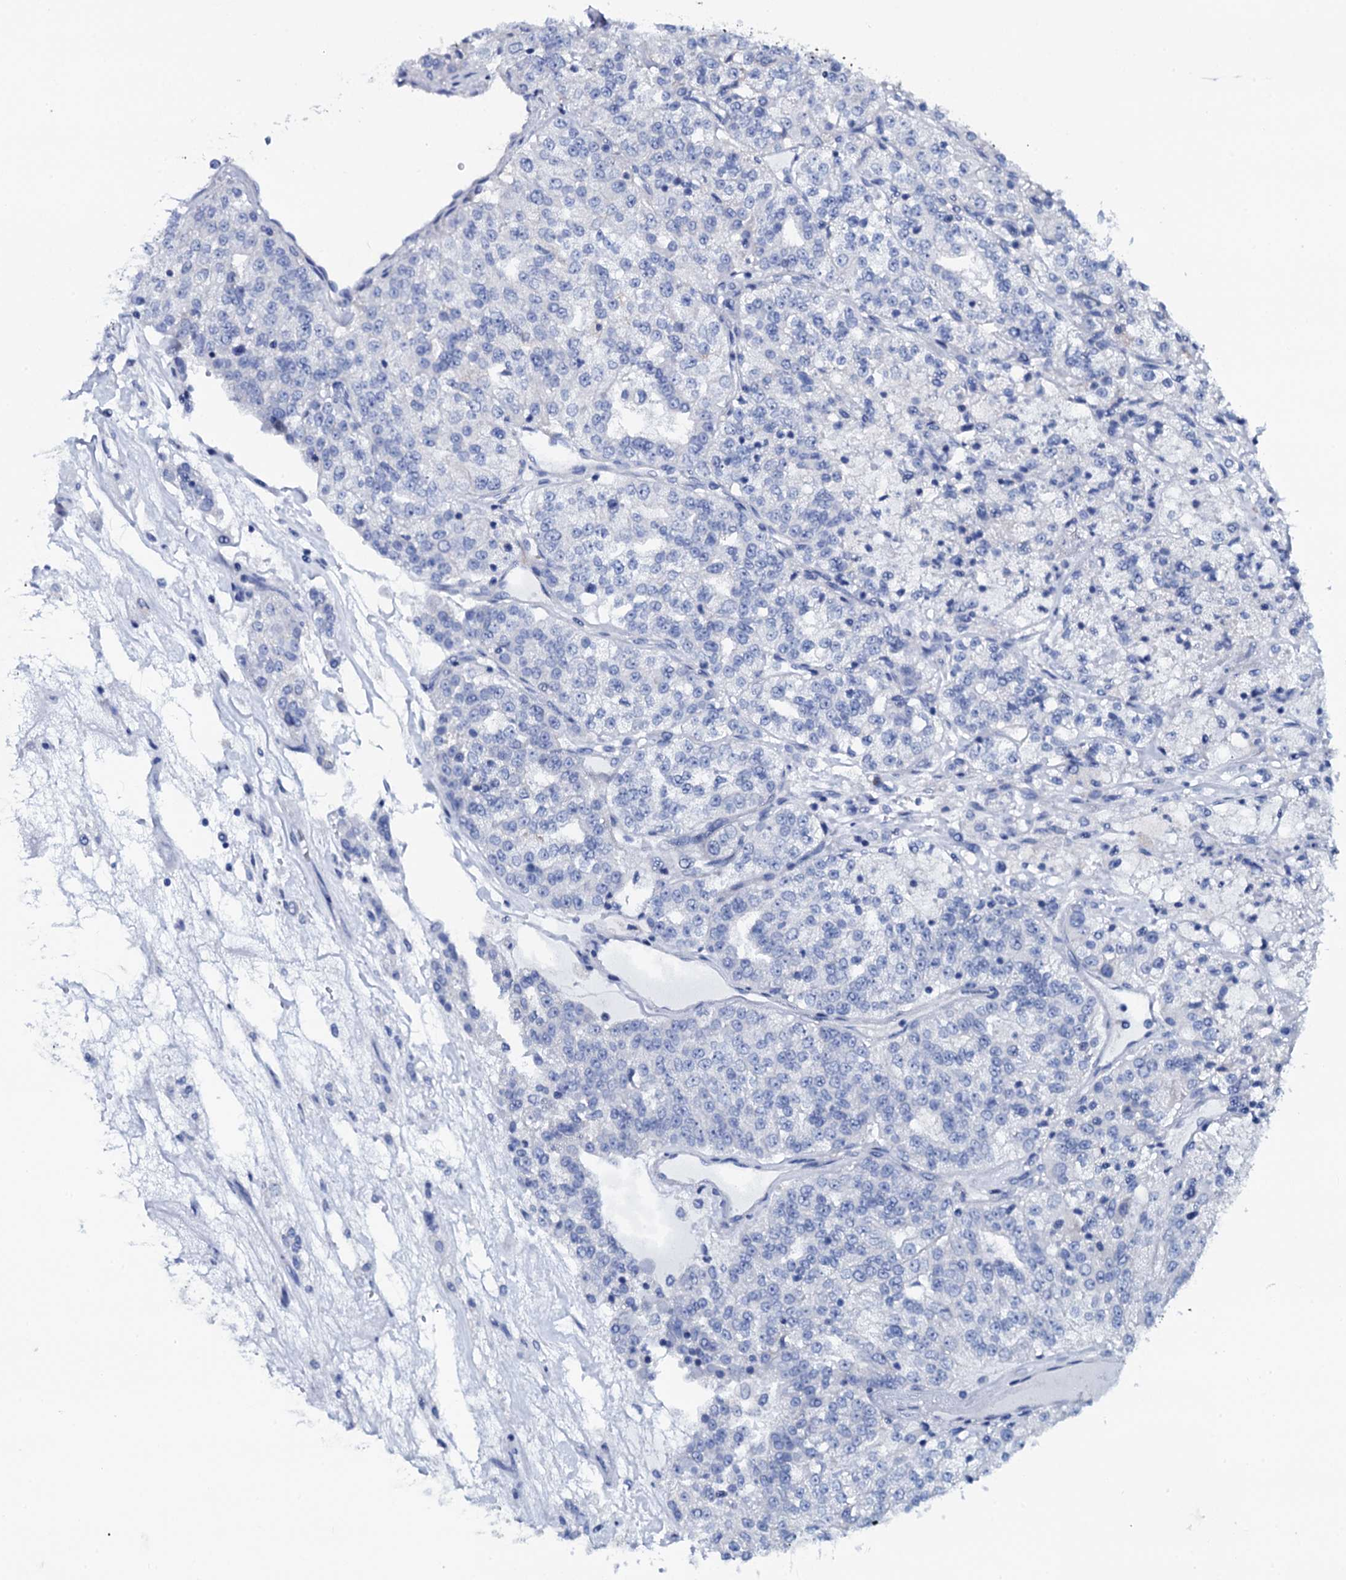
{"staining": {"intensity": "negative", "quantity": "none", "location": "none"}, "tissue": "renal cancer", "cell_type": "Tumor cells", "image_type": "cancer", "snomed": [{"axis": "morphology", "description": "Adenocarcinoma, NOS"}, {"axis": "topography", "description": "Kidney"}], "caption": "A photomicrograph of human renal cancer is negative for staining in tumor cells. (DAB immunohistochemistry (IHC), high magnification).", "gene": "GYS2", "patient": {"sex": "female", "age": 63}}